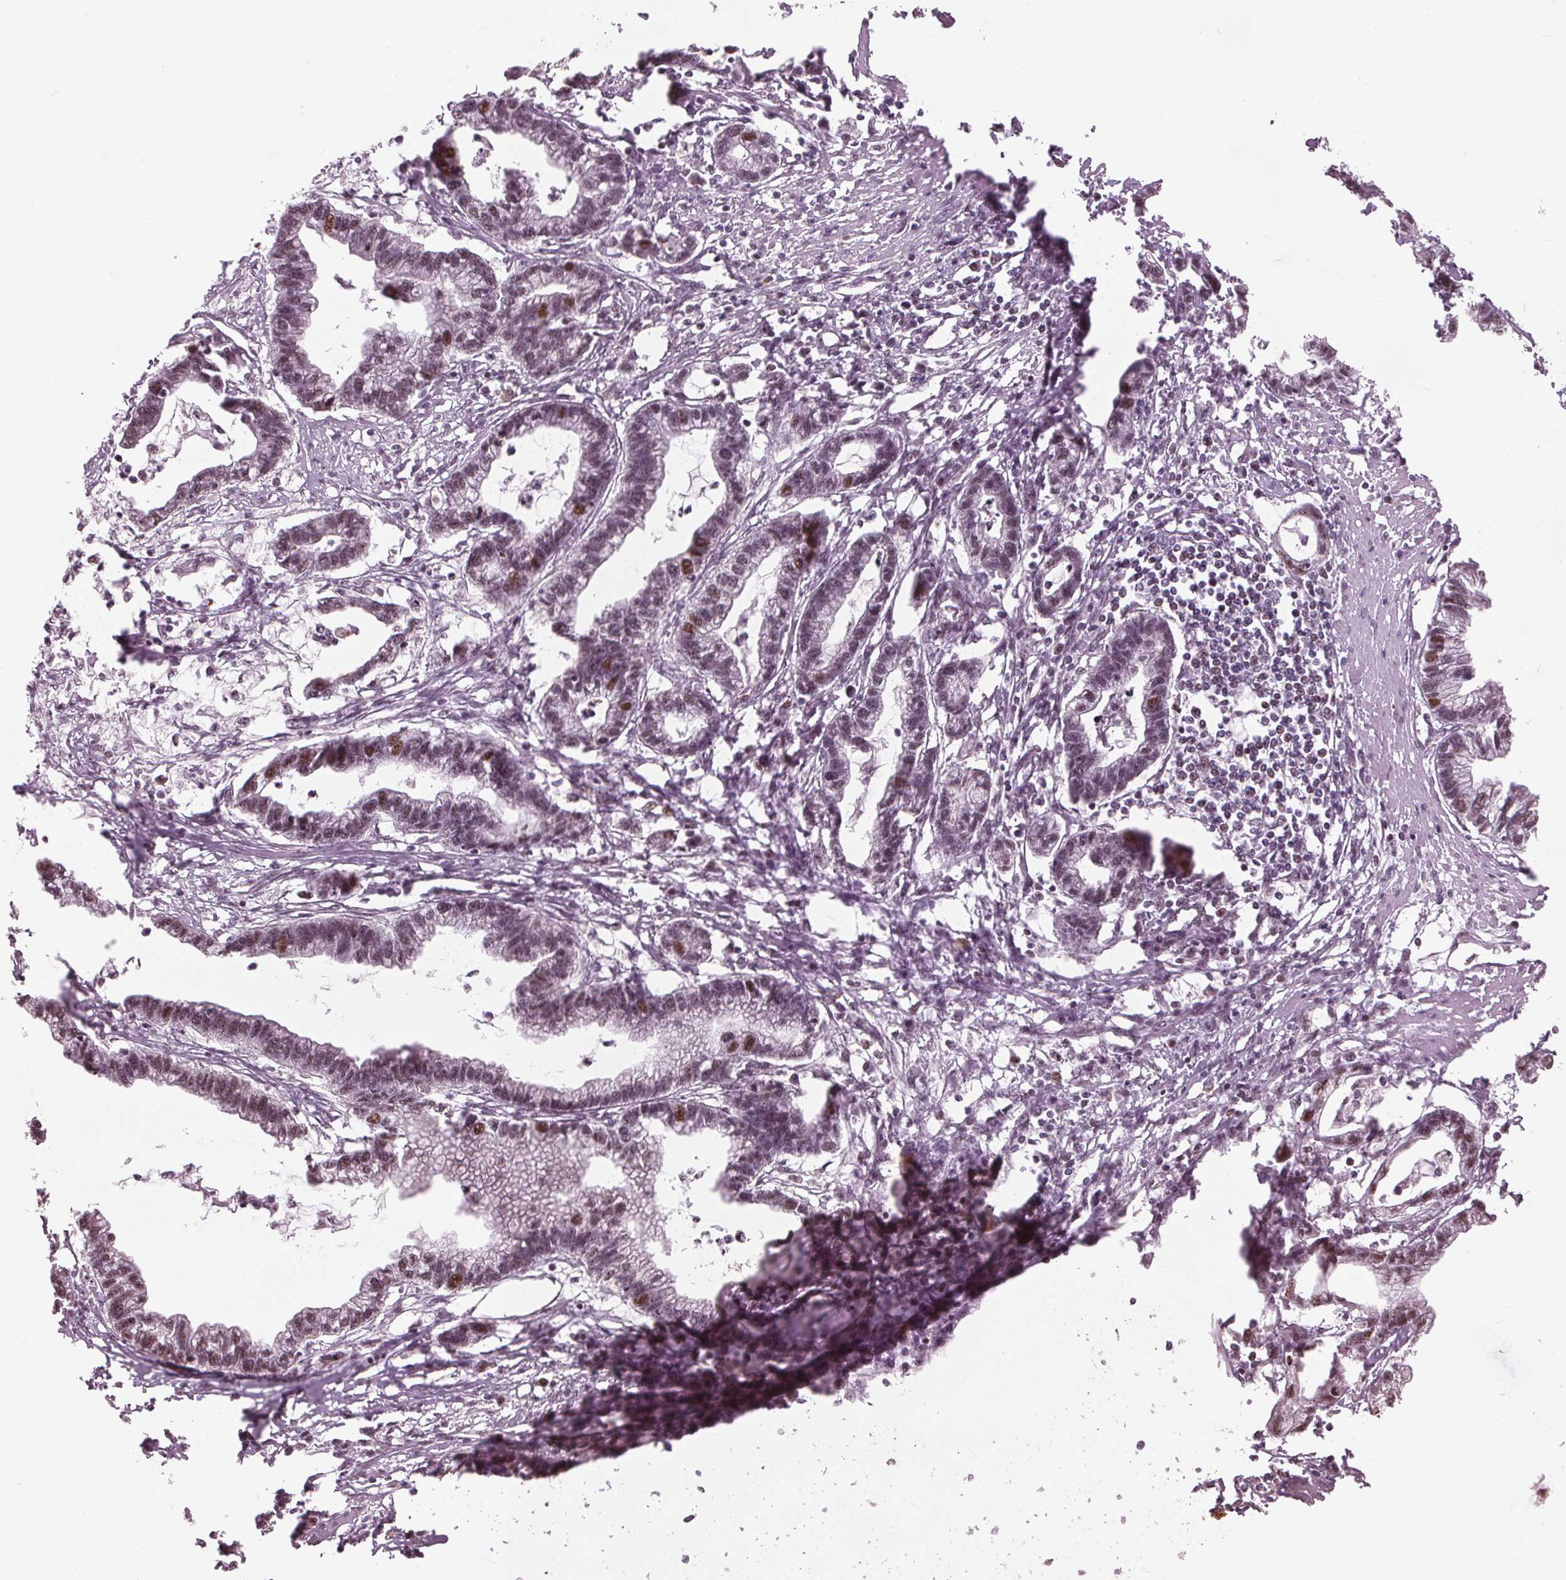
{"staining": {"intensity": "moderate", "quantity": ">75%", "location": "nuclear"}, "tissue": "stomach cancer", "cell_type": "Tumor cells", "image_type": "cancer", "snomed": [{"axis": "morphology", "description": "Adenocarcinoma, NOS"}, {"axis": "topography", "description": "Stomach"}], "caption": "Human stomach cancer (adenocarcinoma) stained for a protein (brown) exhibits moderate nuclear positive expression in approximately >75% of tumor cells.", "gene": "TTC34", "patient": {"sex": "male", "age": 83}}